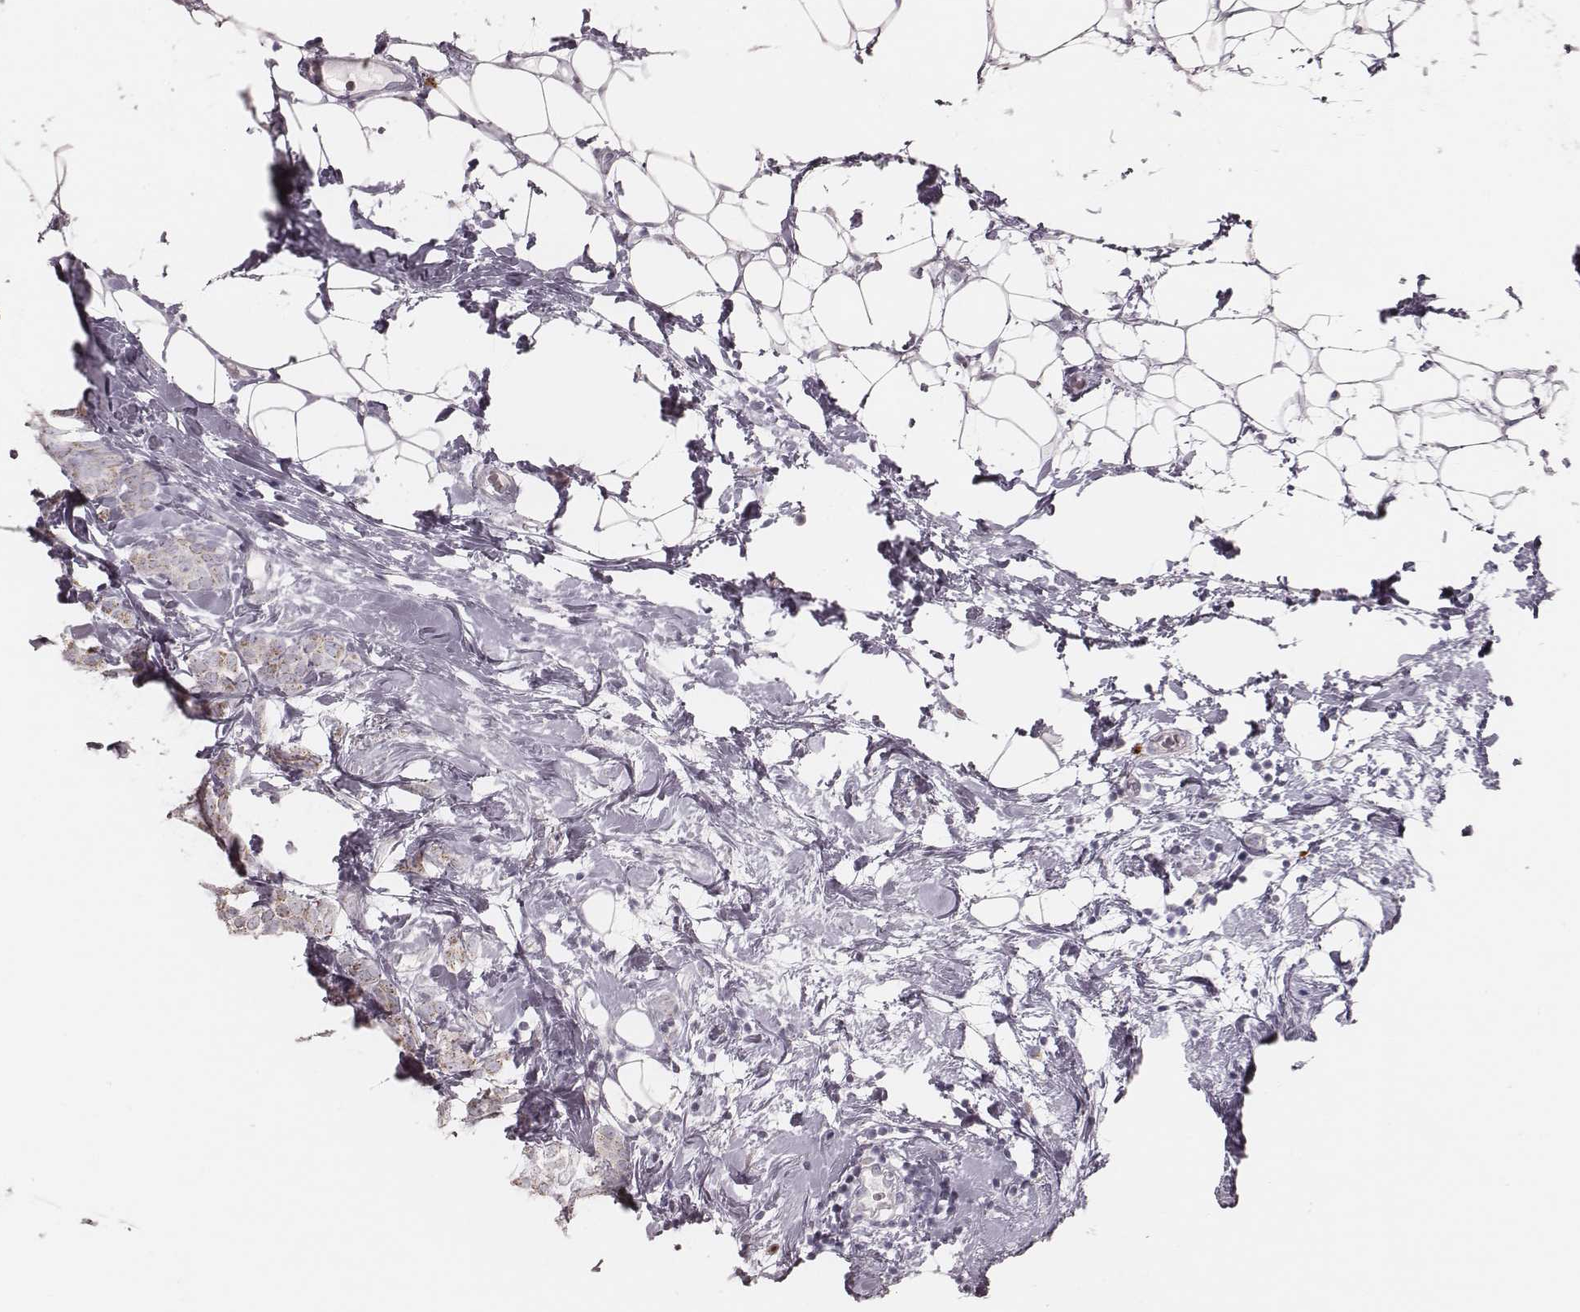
{"staining": {"intensity": "weak", "quantity": ">75%", "location": "cytoplasmic/membranous"}, "tissue": "breast cancer", "cell_type": "Tumor cells", "image_type": "cancer", "snomed": [{"axis": "morphology", "description": "Lobular carcinoma"}, {"axis": "topography", "description": "Breast"}], "caption": "Breast cancer (lobular carcinoma) stained with DAB immunohistochemistry demonstrates low levels of weak cytoplasmic/membranous positivity in about >75% of tumor cells.", "gene": "KIF5C", "patient": {"sex": "female", "age": 49}}